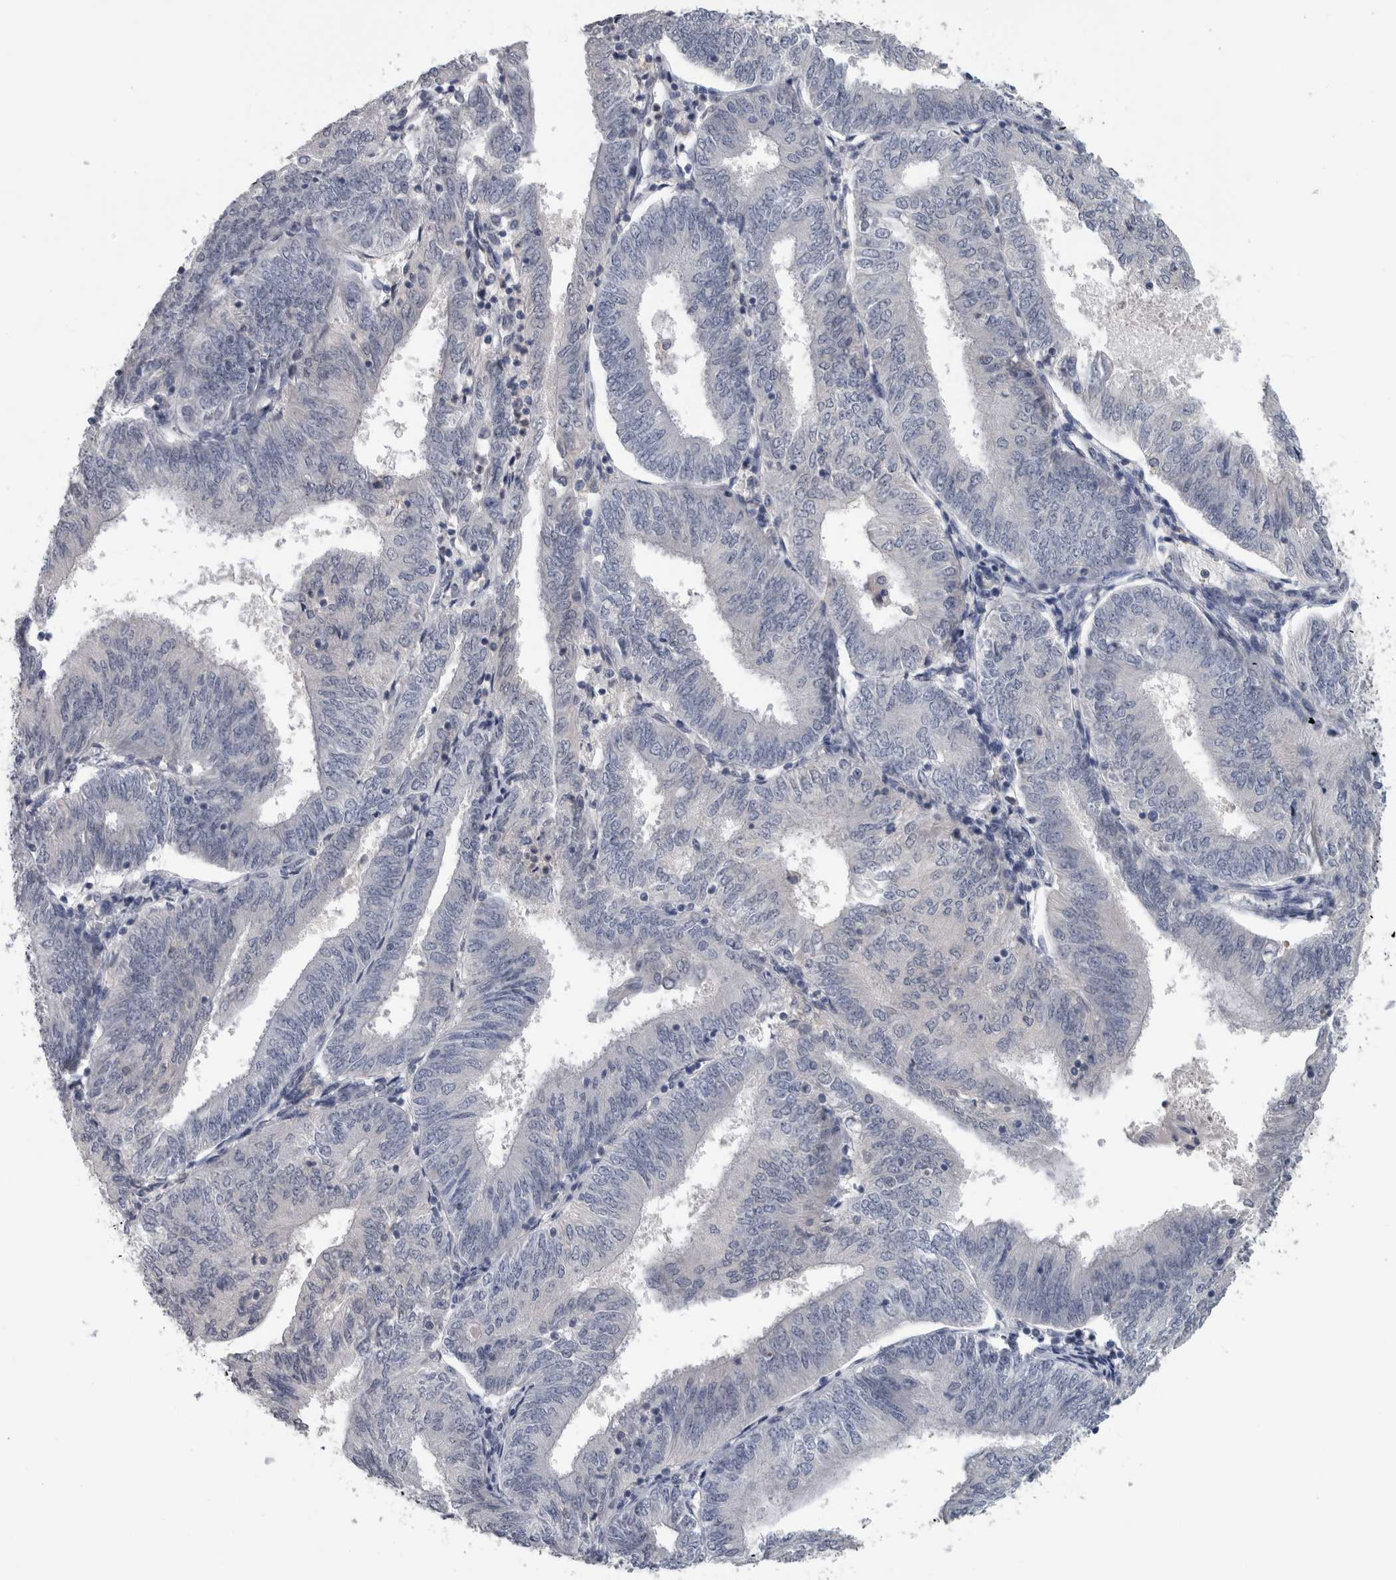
{"staining": {"intensity": "negative", "quantity": "none", "location": "none"}, "tissue": "endometrial cancer", "cell_type": "Tumor cells", "image_type": "cancer", "snomed": [{"axis": "morphology", "description": "Adenocarcinoma, NOS"}, {"axis": "topography", "description": "Endometrium"}], "caption": "IHC of human endometrial cancer (adenocarcinoma) exhibits no staining in tumor cells. (DAB (3,3'-diaminobenzidine) immunohistochemistry with hematoxylin counter stain).", "gene": "NAPRT", "patient": {"sex": "female", "age": 58}}